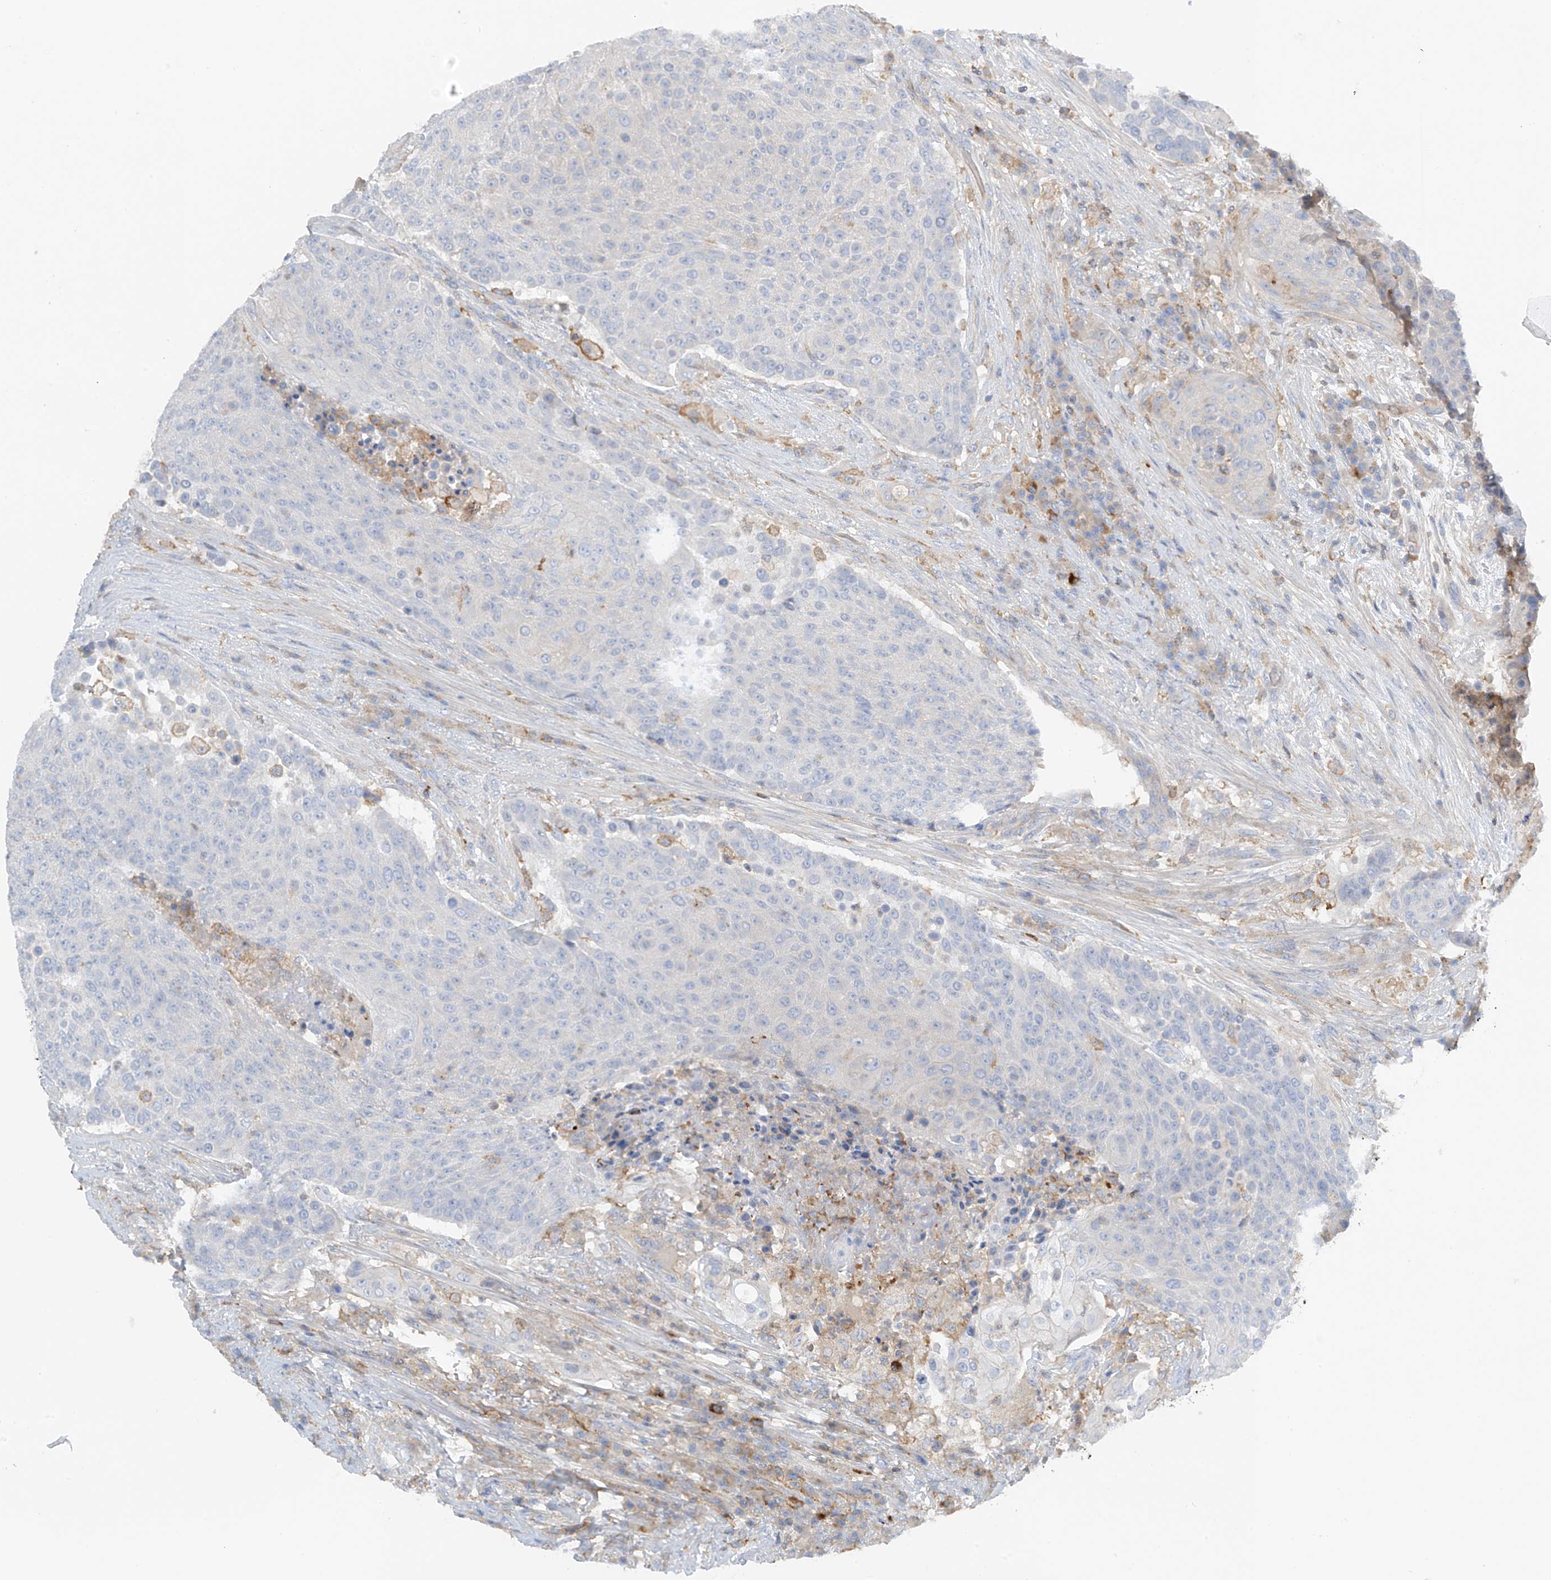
{"staining": {"intensity": "negative", "quantity": "none", "location": "none"}, "tissue": "urothelial cancer", "cell_type": "Tumor cells", "image_type": "cancer", "snomed": [{"axis": "morphology", "description": "Urothelial carcinoma, High grade"}, {"axis": "topography", "description": "Urinary bladder"}], "caption": "Immunohistochemical staining of human urothelial cancer reveals no significant expression in tumor cells. (IHC, brightfield microscopy, high magnification).", "gene": "NALCN", "patient": {"sex": "female", "age": 63}}